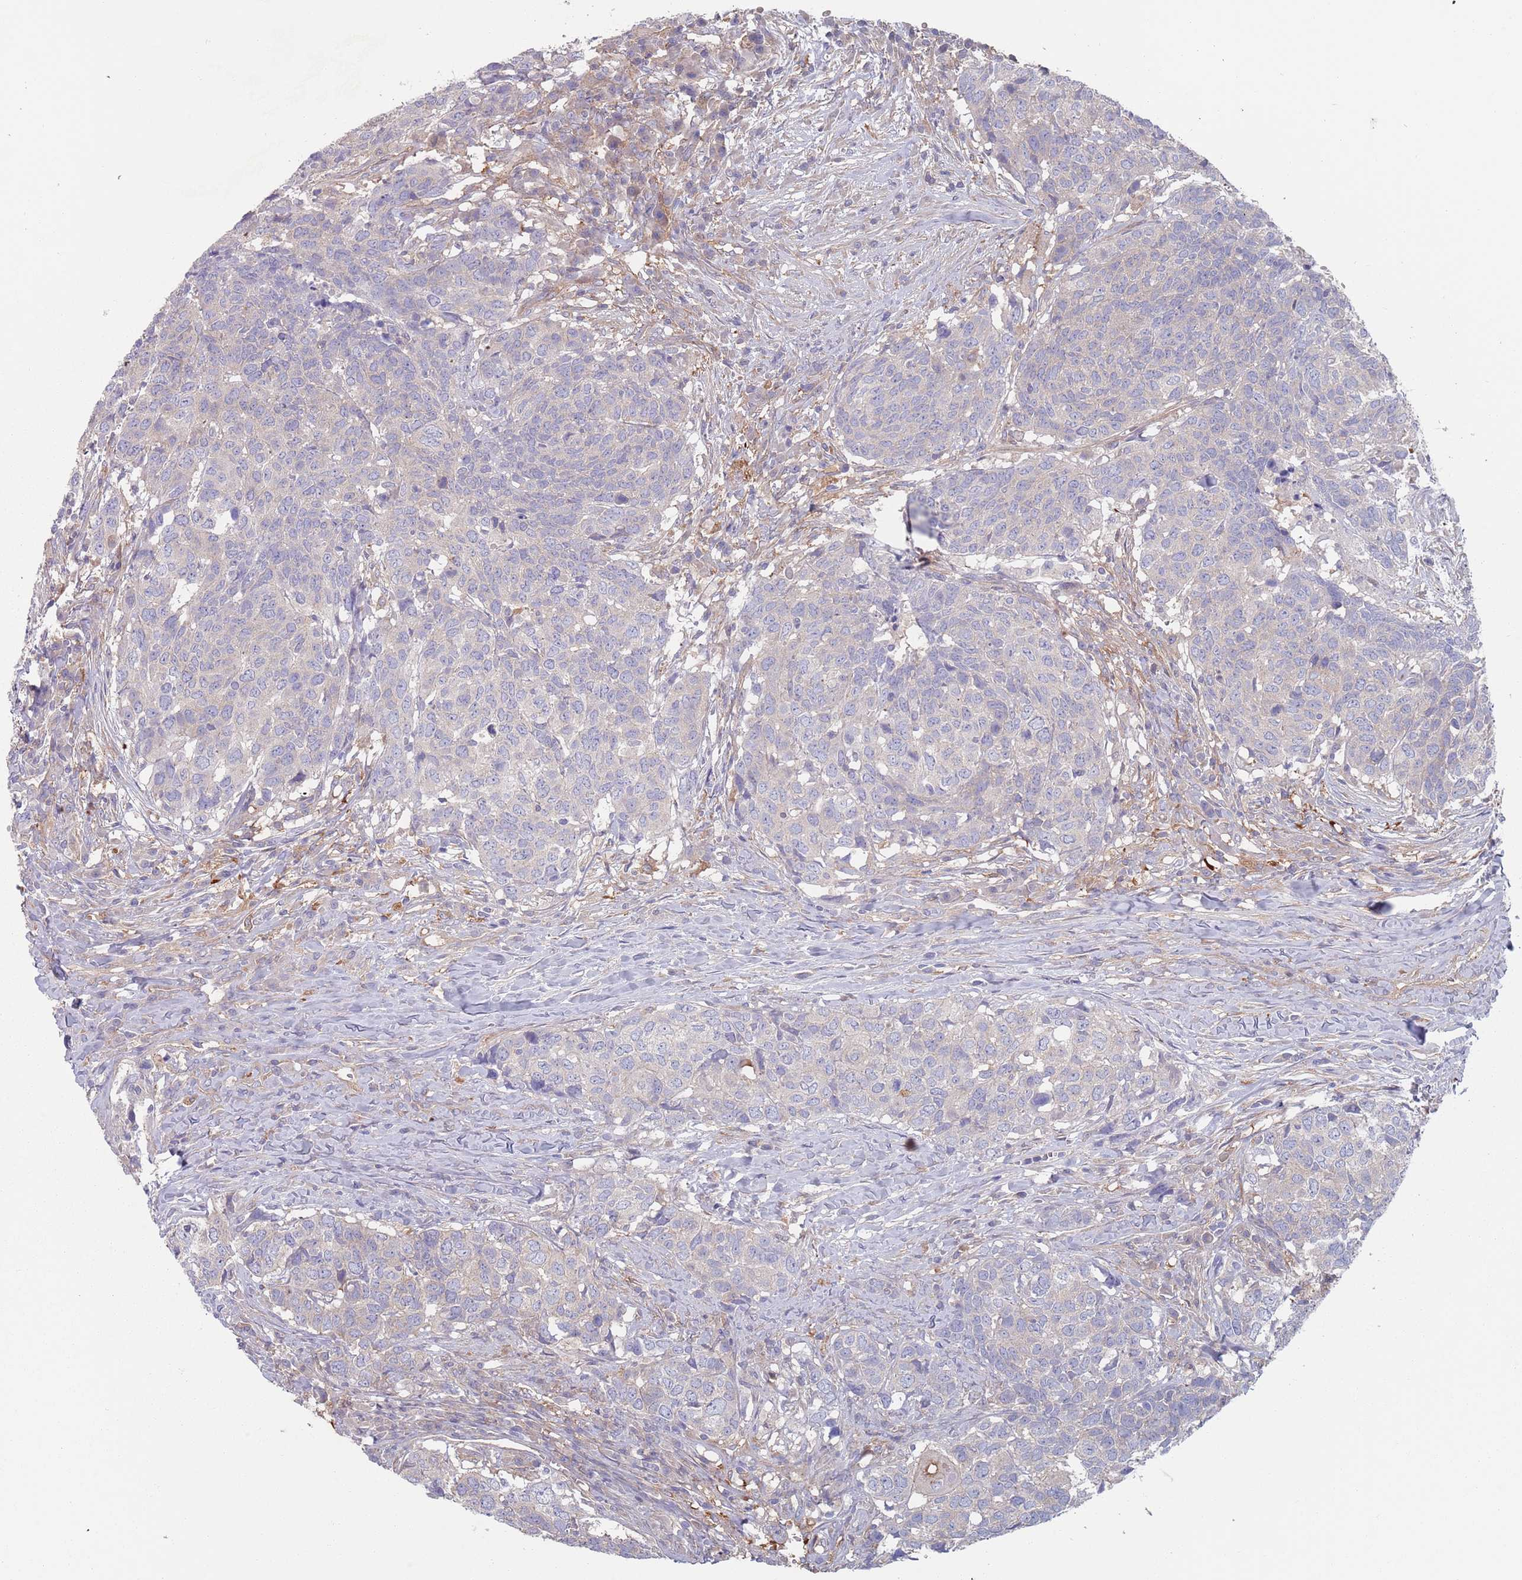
{"staining": {"intensity": "negative", "quantity": "none", "location": "none"}, "tissue": "head and neck cancer", "cell_type": "Tumor cells", "image_type": "cancer", "snomed": [{"axis": "morphology", "description": "Normal tissue, NOS"}, {"axis": "morphology", "description": "Squamous cell carcinoma, NOS"}, {"axis": "topography", "description": "Skeletal muscle"}, {"axis": "topography", "description": "Vascular tissue"}, {"axis": "topography", "description": "Peripheral nerve tissue"}, {"axis": "topography", "description": "Head-Neck"}], "caption": "DAB immunohistochemical staining of squamous cell carcinoma (head and neck) reveals no significant staining in tumor cells.", "gene": "APPL2", "patient": {"sex": "male", "age": 66}}